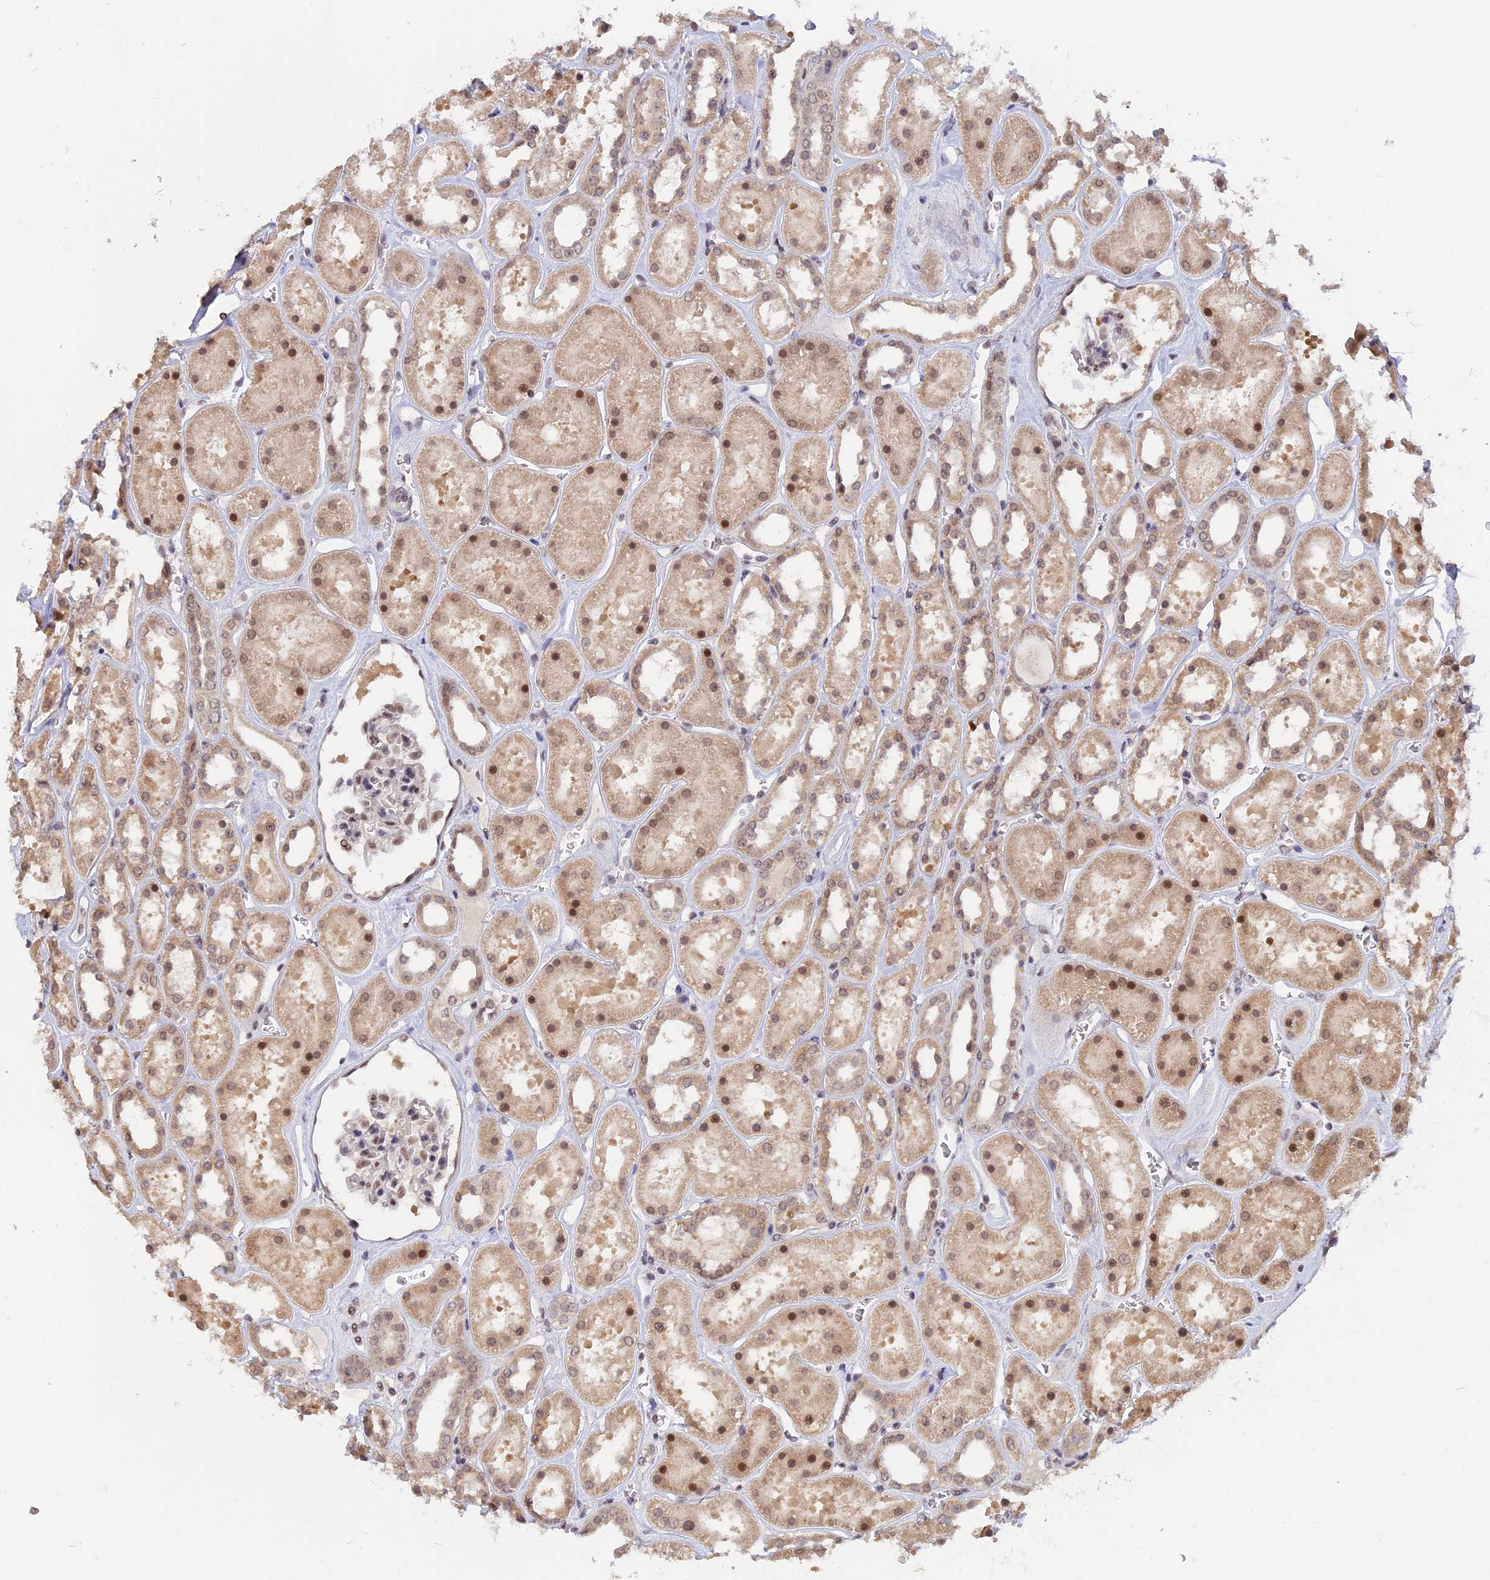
{"staining": {"intensity": "weak", "quantity": "25%-75%", "location": "nuclear"}, "tissue": "kidney", "cell_type": "Cells in glomeruli", "image_type": "normal", "snomed": [{"axis": "morphology", "description": "Normal tissue, NOS"}, {"axis": "topography", "description": "Kidney"}], "caption": "A high-resolution photomicrograph shows immunohistochemistry staining of normal kidney, which demonstrates weak nuclear expression in approximately 25%-75% of cells in glomeruli.", "gene": "RFC5", "patient": {"sex": "female", "age": 41}}